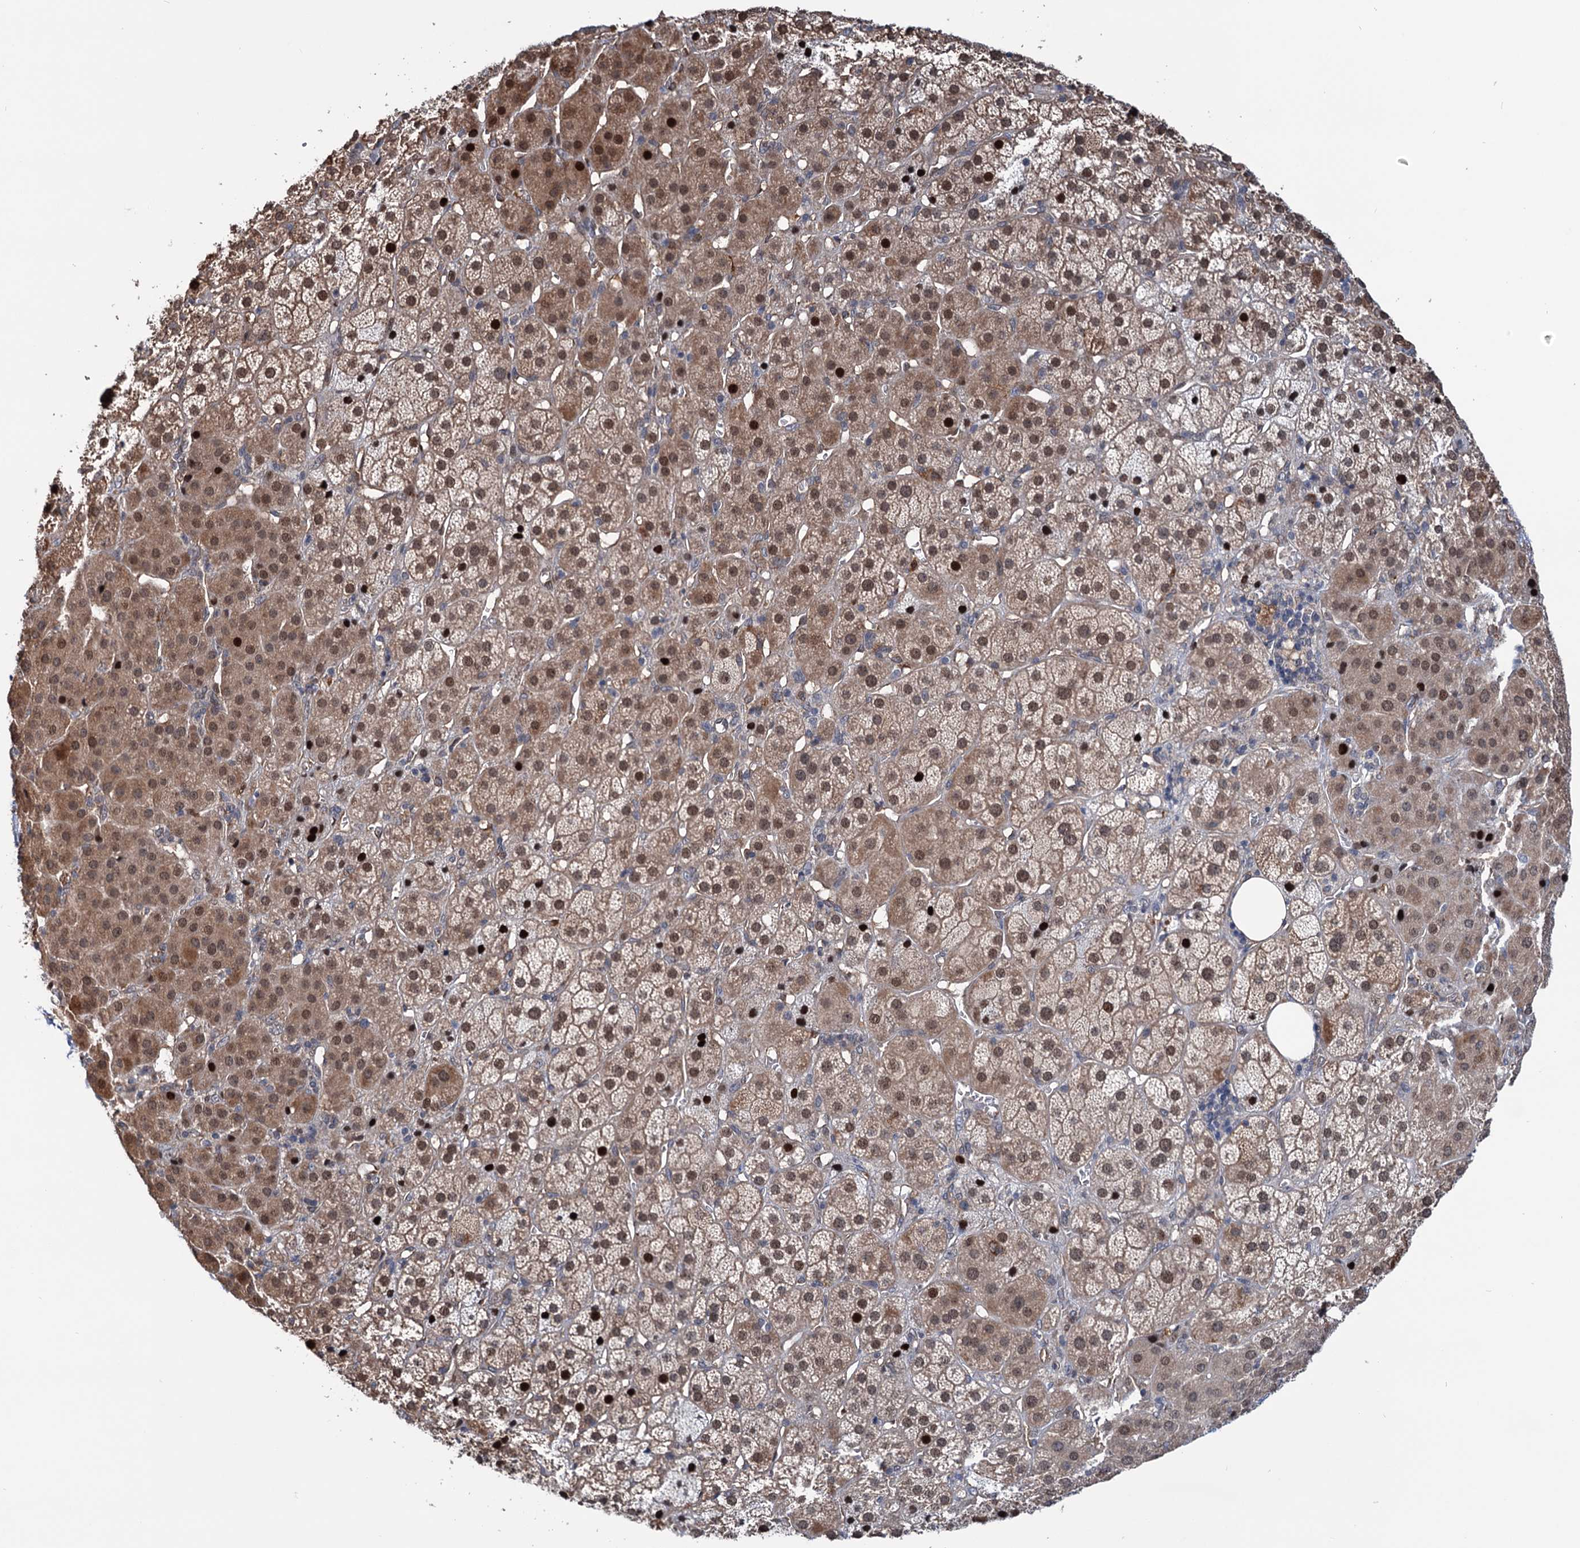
{"staining": {"intensity": "moderate", "quantity": "25%-75%", "location": "cytoplasmic/membranous,nuclear"}, "tissue": "adrenal gland", "cell_type": "Glandular cells", "image_type": "normal", "snomed": [{"axis": "morphology", "description": "Normal tissue, NOS"}, {"axis": "topography", "description": "Adrenal gland"}], "caption": "The immunohistochemical stain highlights moderate cytoplasmic/membranous,nuclear expression in glandular cells of normal adrenal gland. (DAB IHC with brightfield microscopy, high magnification).", "gene": "NCAPD2", "patient": {"sex": "female", "age": 57}}